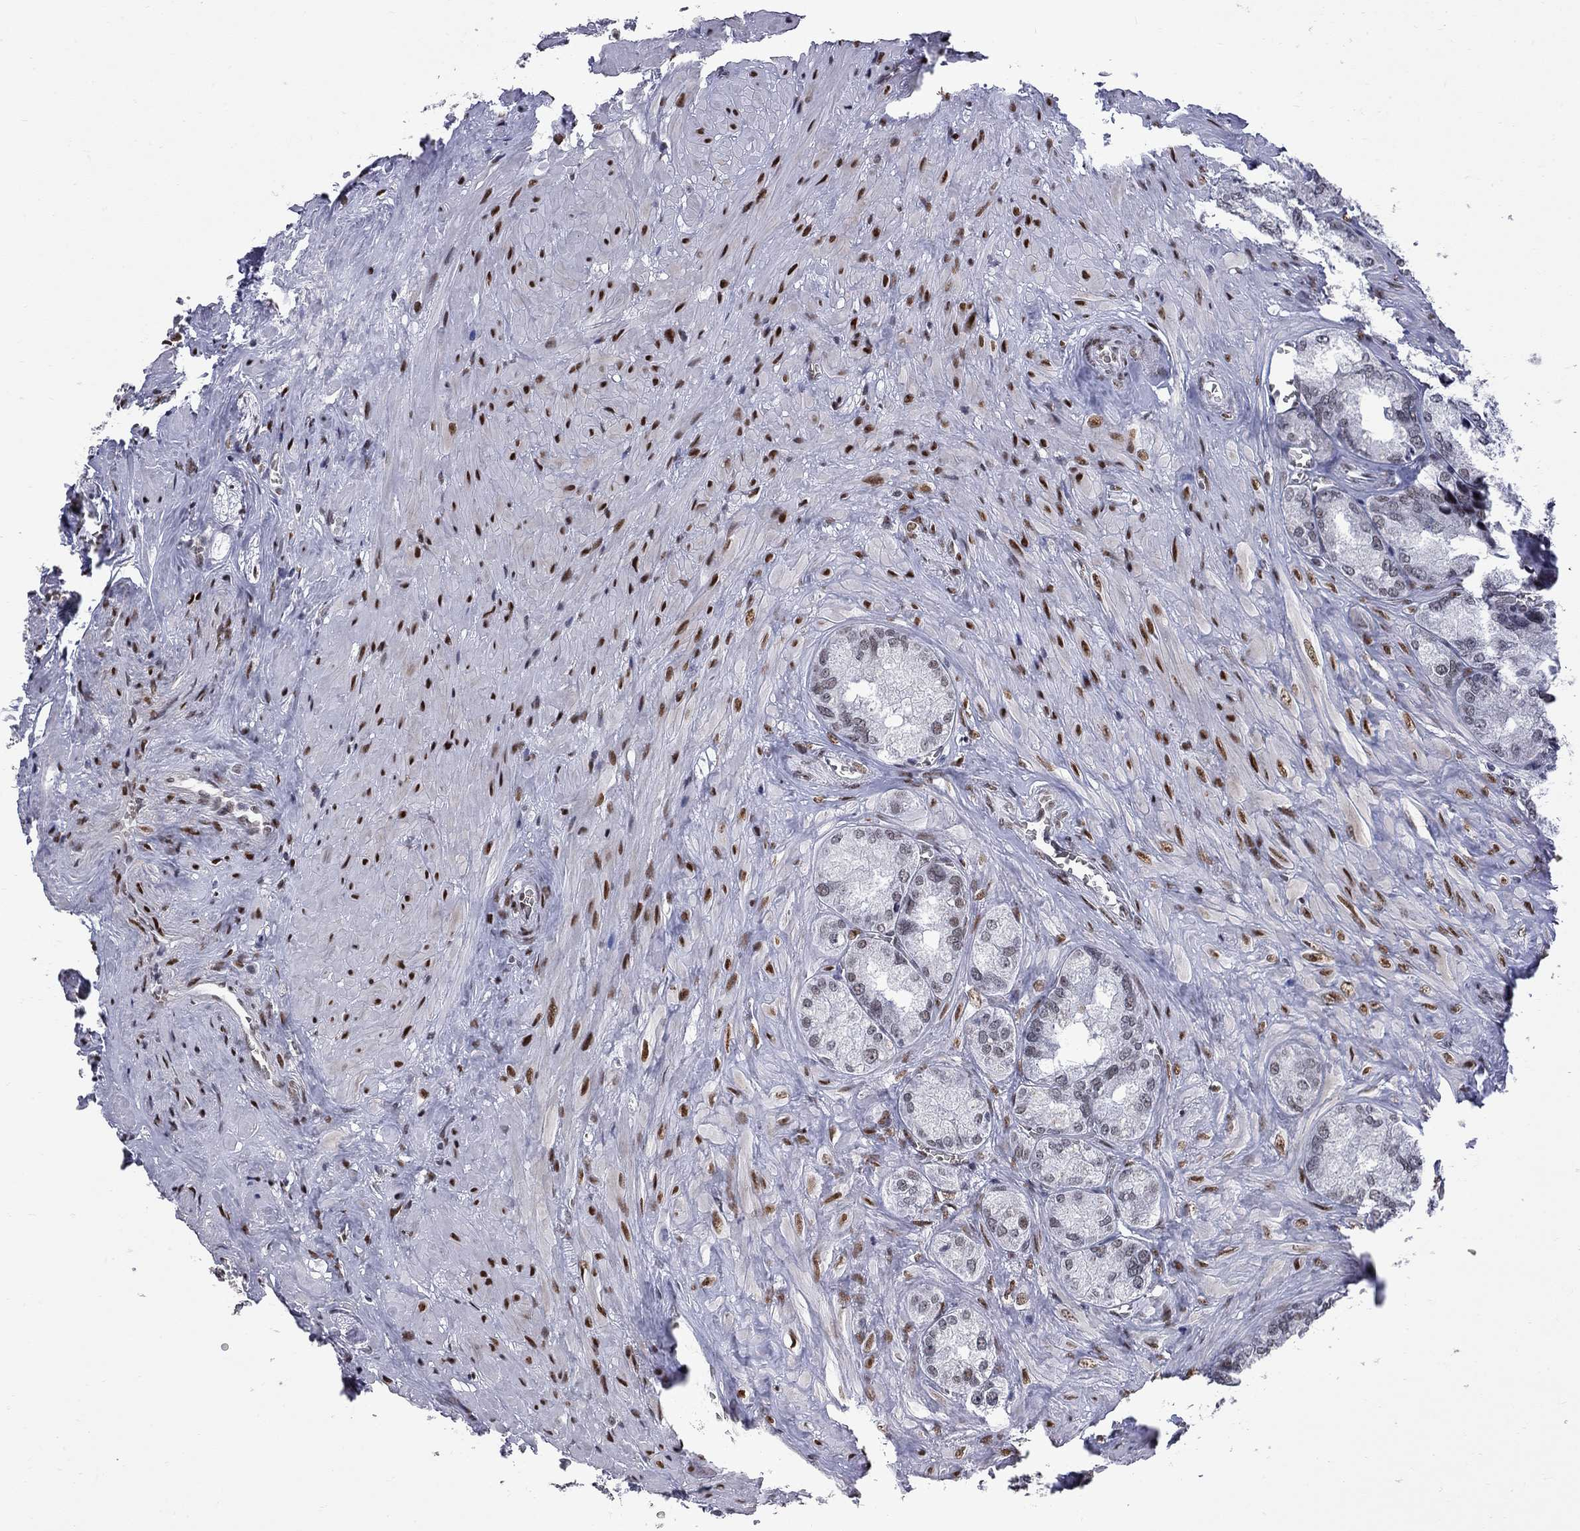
{"staining": {"intensity": "moderate", "quantity": "25%-75%", "location": "nuclear"}, "tissue": "seminal vesicle", "cell_type": "Glandular cells", "image_type": "normal", "snomed": [{"axis": "morphology", "description": "Normal tissue, NOS"}, {"axis": "topography", "description": "Seminal veicle"}], "caption": "Protein analysis of benign seminal vesicle exhibits moderate nuclear positivity in approximately 25%-75% of glandular cells.", "gene": "ZBTB47", "patient": {"sex": "male", "age": 72}}